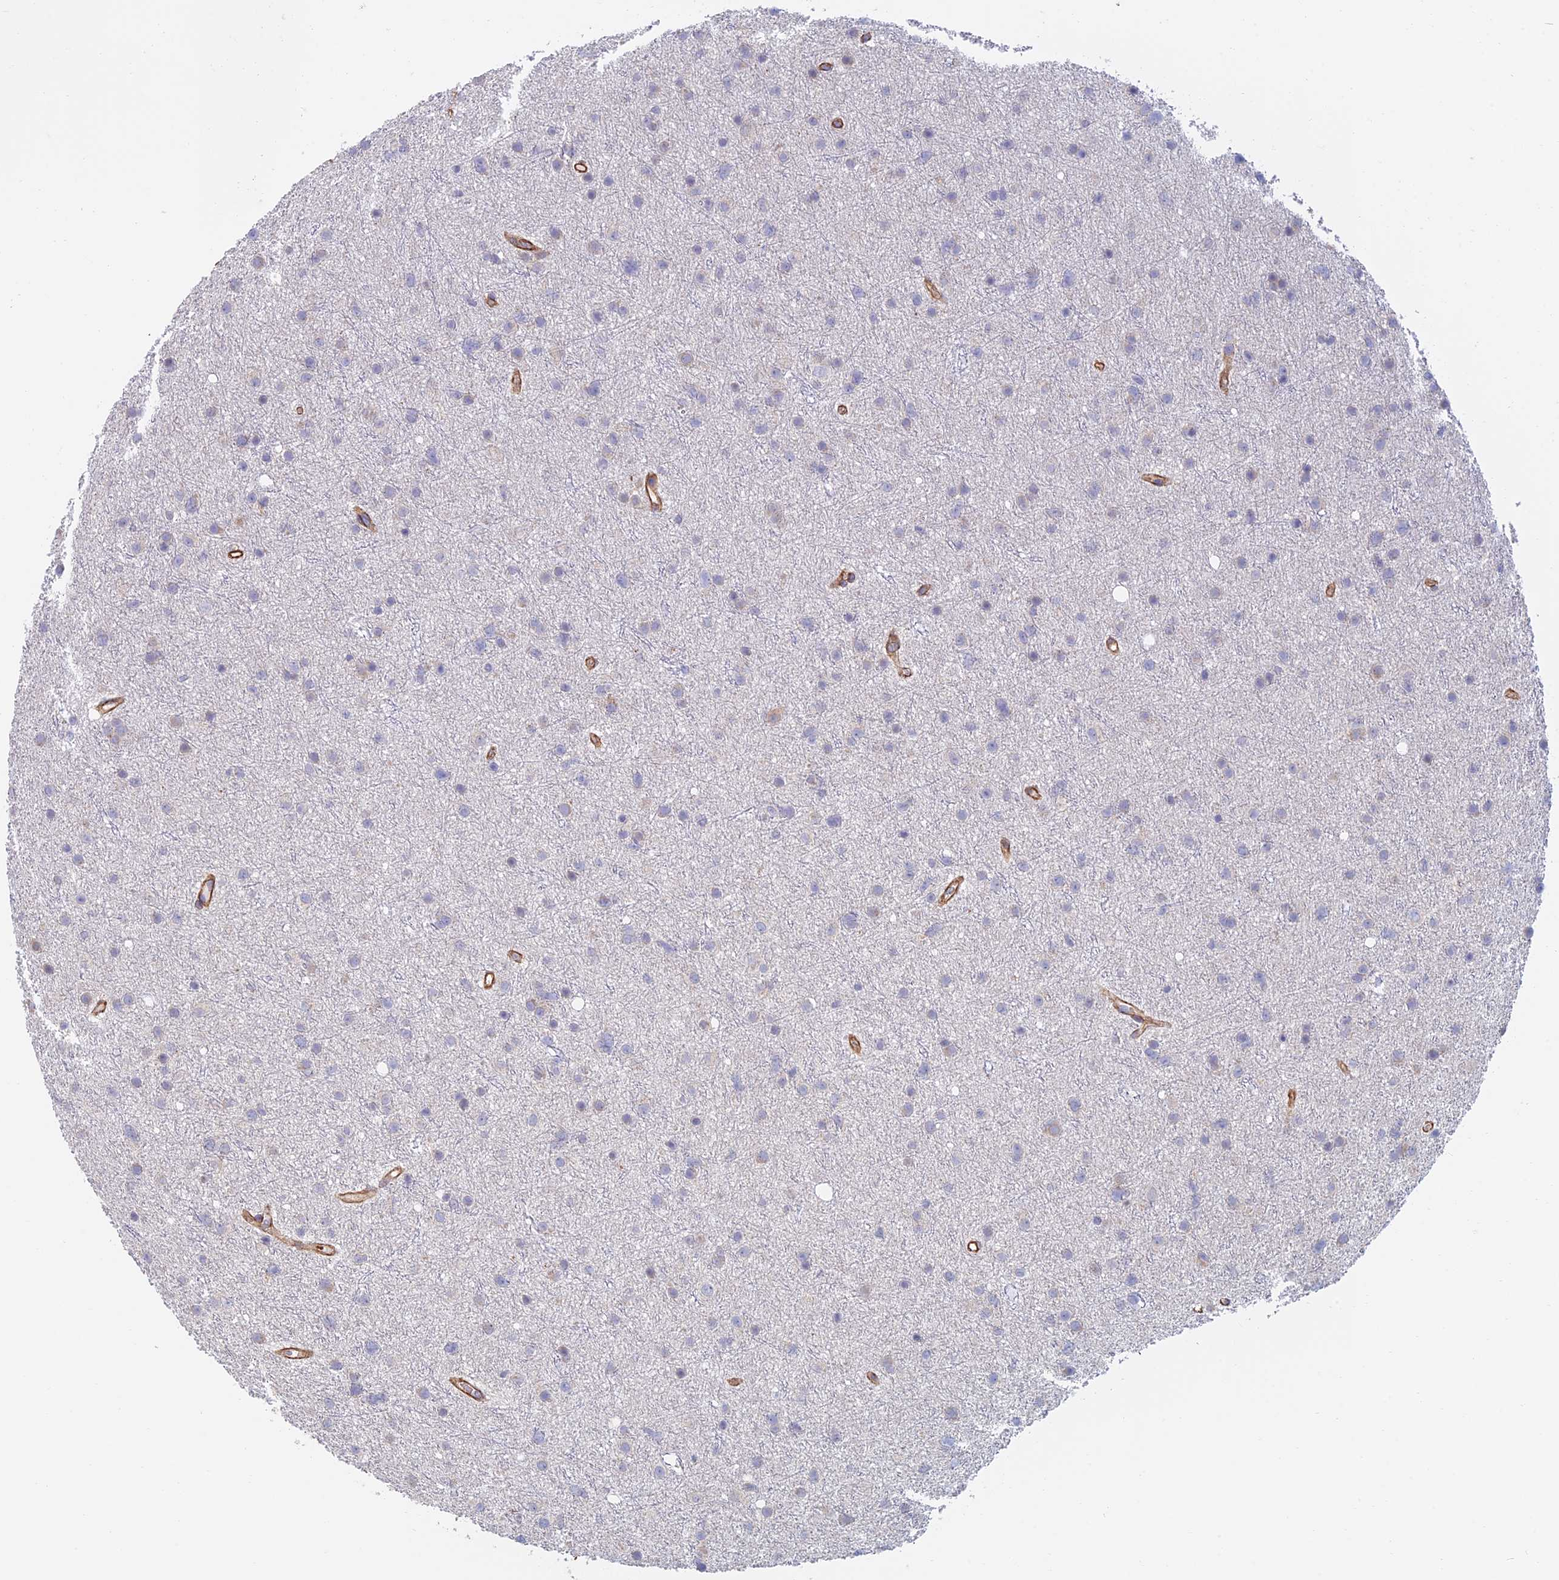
{"staining": {"intensity": "negative", "quantity": "none", "location": "none"}, "tissue": "glioma", "cell_type": "Tumor cells", "image_type": "cancer", "snomed": [{"axis": "morphology", "description": "Glioma, malignant, Low grade"}, {"axis": "topography", "description": "Cerebral cortex"}], "caption": "Tumor cells show no significant expression in glioma.", "gene": "PAK4", "patient": {"sex": "female", "age": 39}}